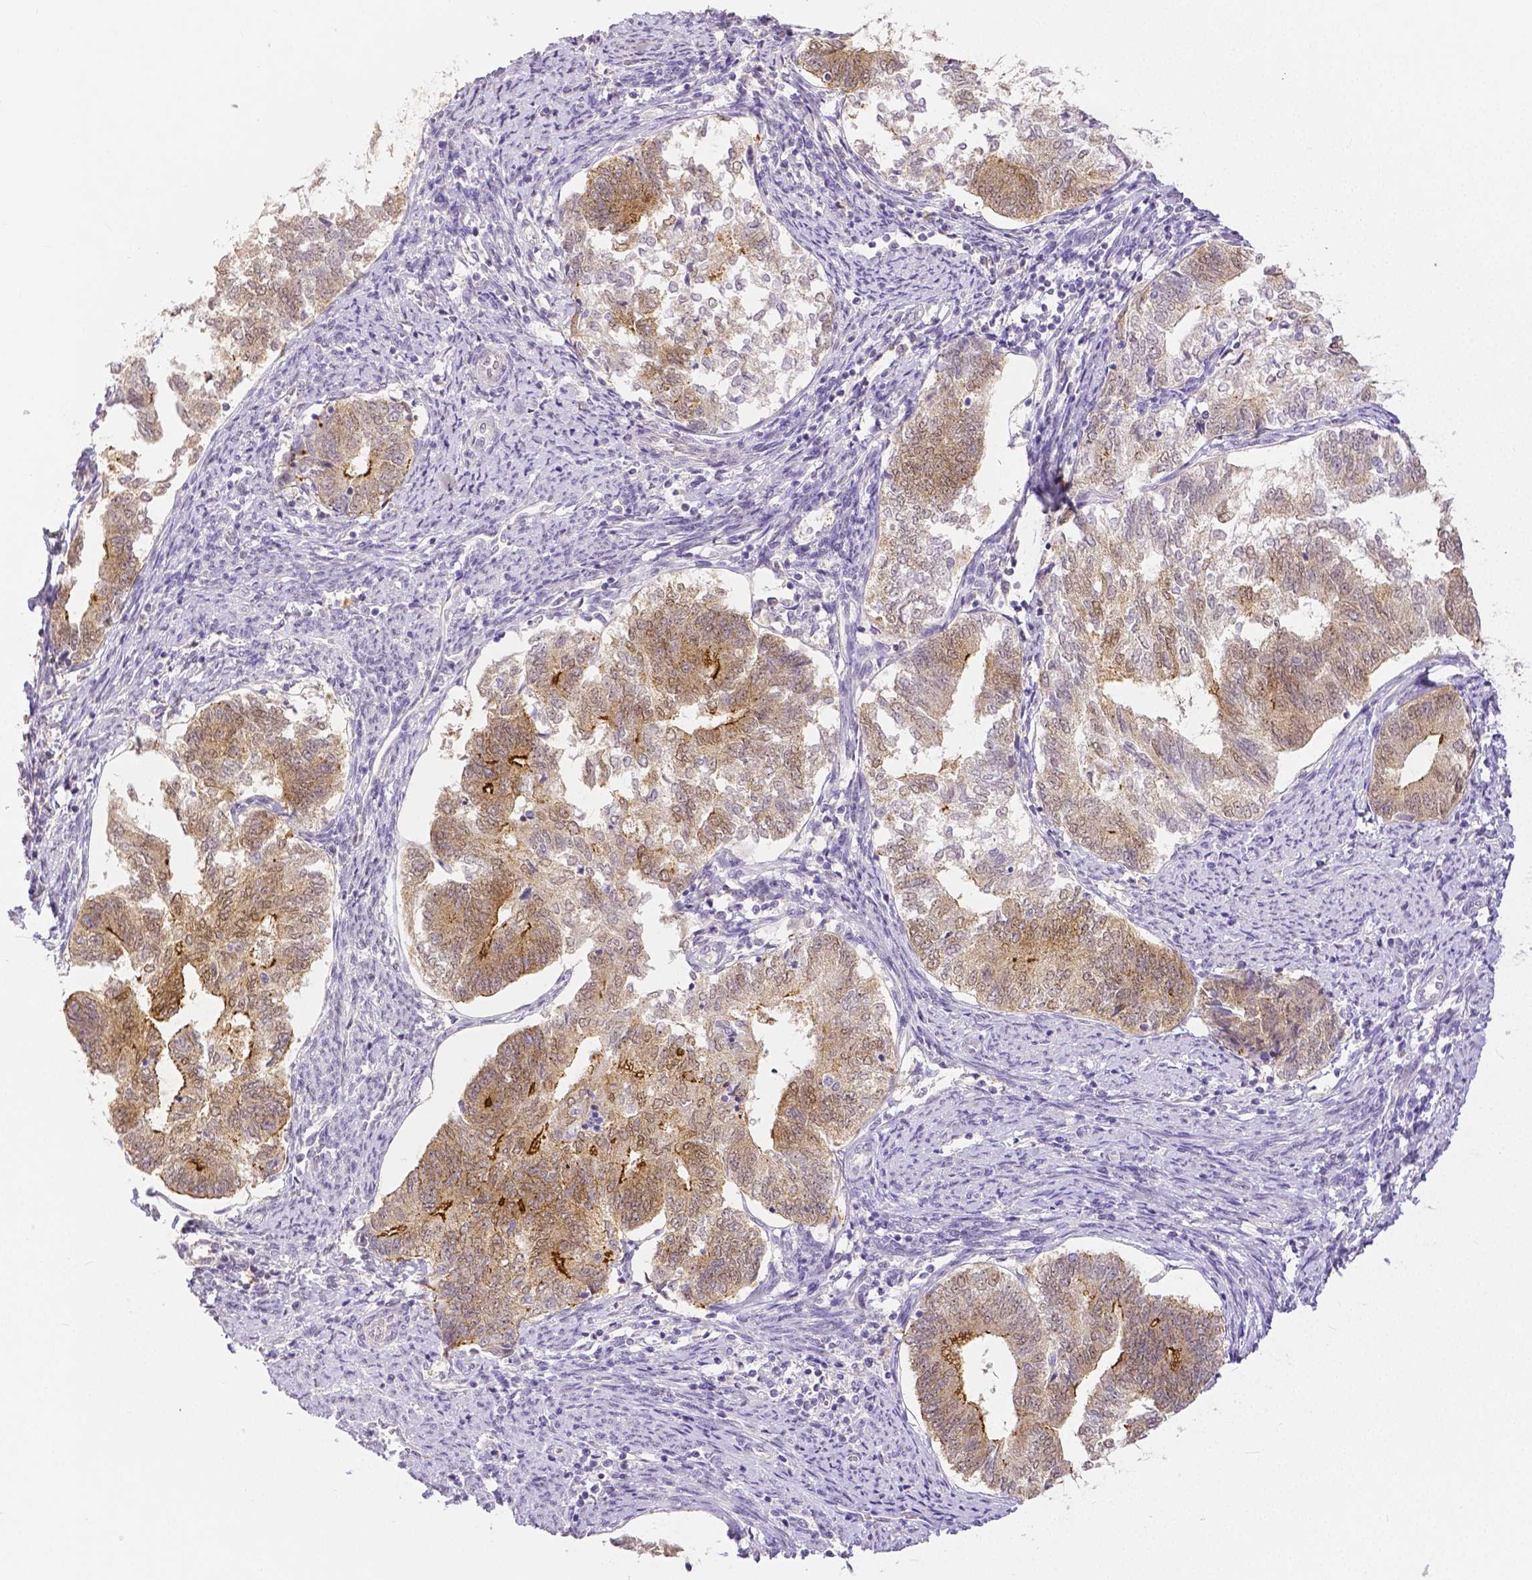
{"staining": {"intensity": "moderate", "quantity": "25%-75%", "location": "cytoplasmic/membranous"}, "tissue": "endometrial cancer", "cell_type": "Tumor cells", "image_type": "cancer", "snomed": [{"axis": "morphology", "description": "Adenocarcinoma, NOS"}, {"axis": "topography", "description": "Endometrium"}], "caption": "About 25%-75% of tumor cells in endometrial cancer (adenocarcinoma) reveal moderate cytoplasmic/membranous protein positivity as visualized by brown immunohistochemical staining.", "gene": "OCLN", "patient": {"sex": "female", "age": 65}}